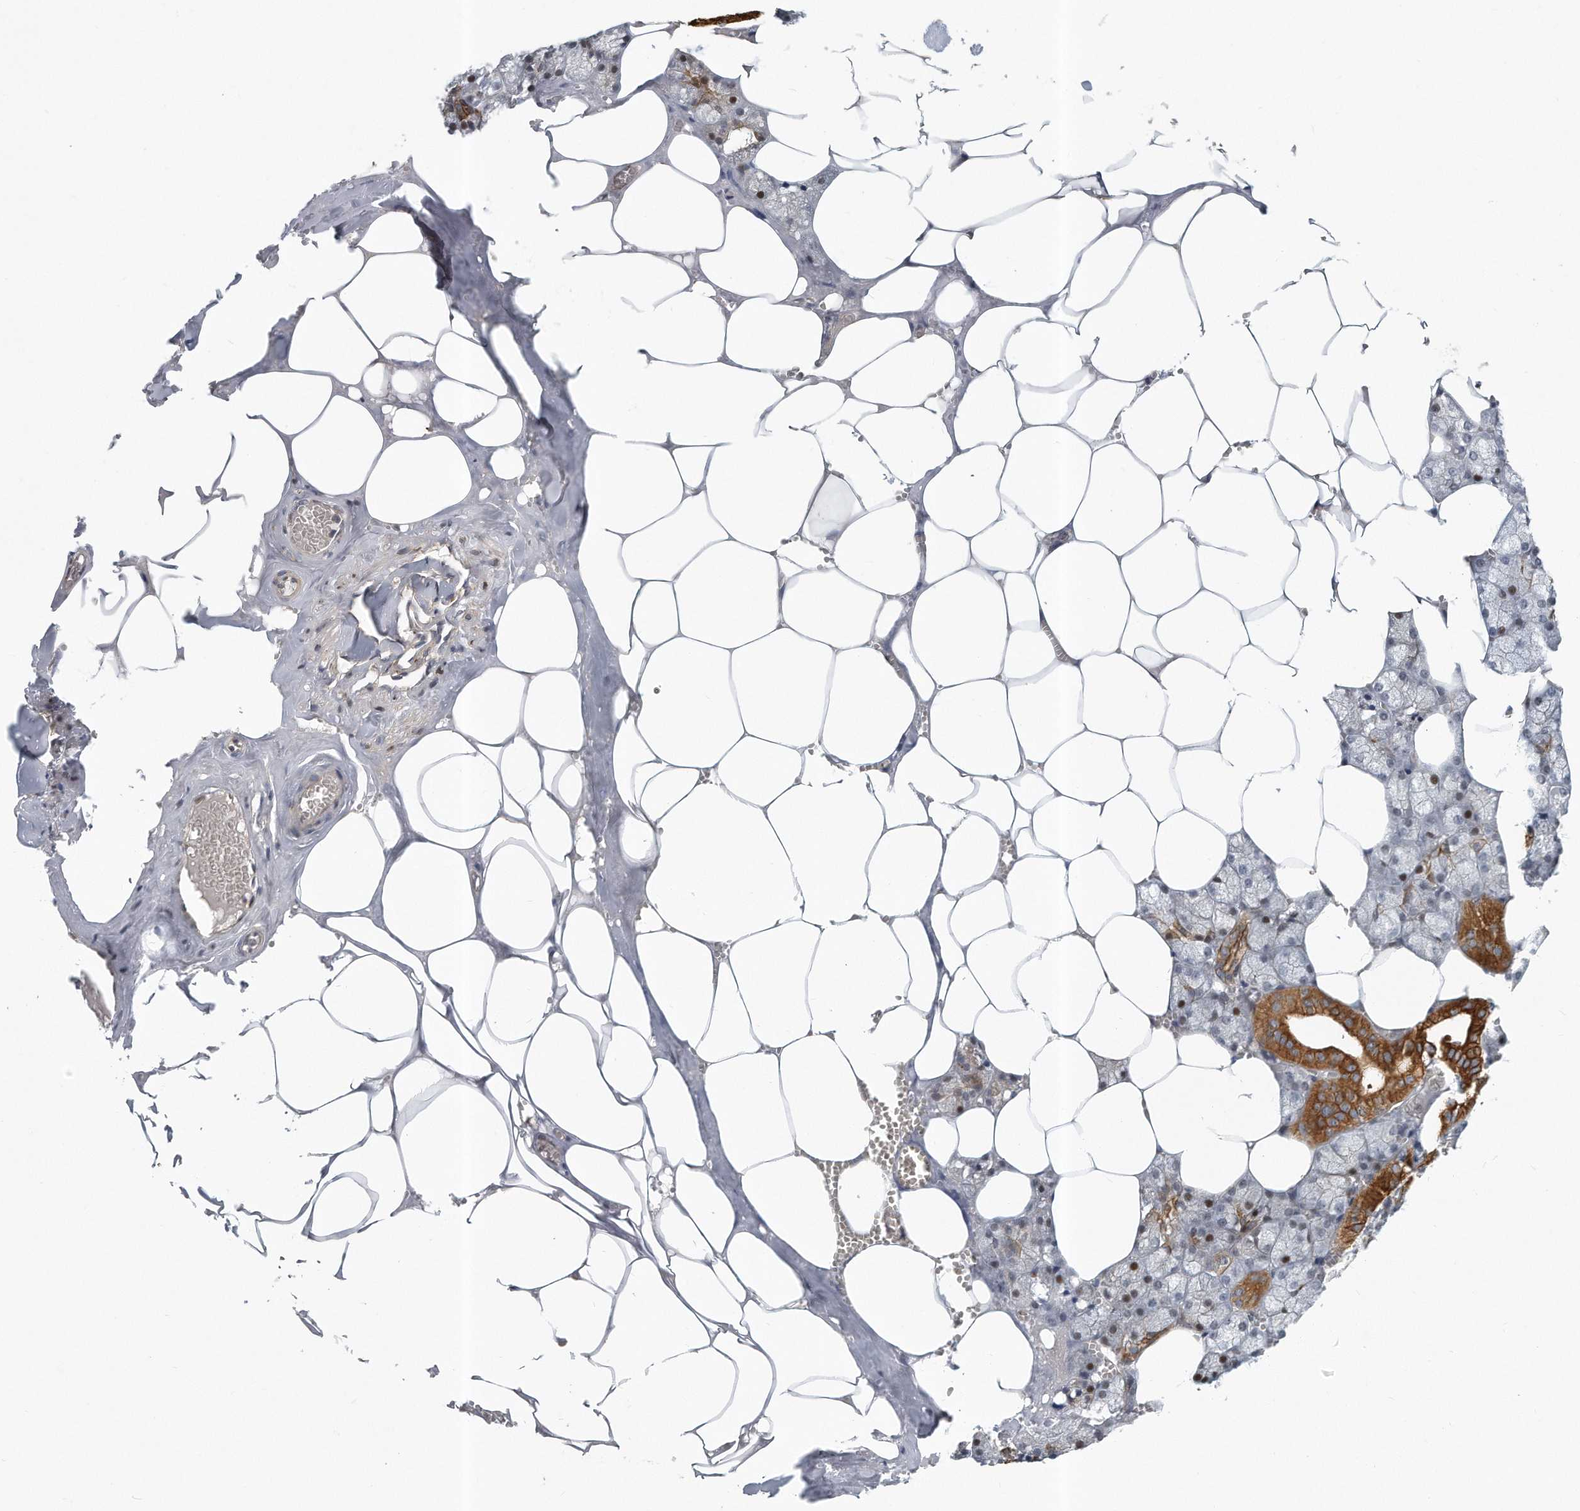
{"staining": {"intensity": "strong", "quantity": "25%-75%", "location": "cytoplasmic/membranous,nuclear"}, "tissue": "salivary gland", "cell_type": "Glandular cells", "image_type": "normal", "snomed": [{"axis": "morphology", "description": "Normal tissue, NOS"}, {"axis": "topography", "description": "Salivary gland"}], "caption": "Immunohistochemical staining of benign salivary gland reveals high levels of strong cytoplasmic/membranous,nuclear positivity in about 25%-75% of glandular cells.", "gene": "PCDH8", "patient": {"sex": "male", "age": 62}}